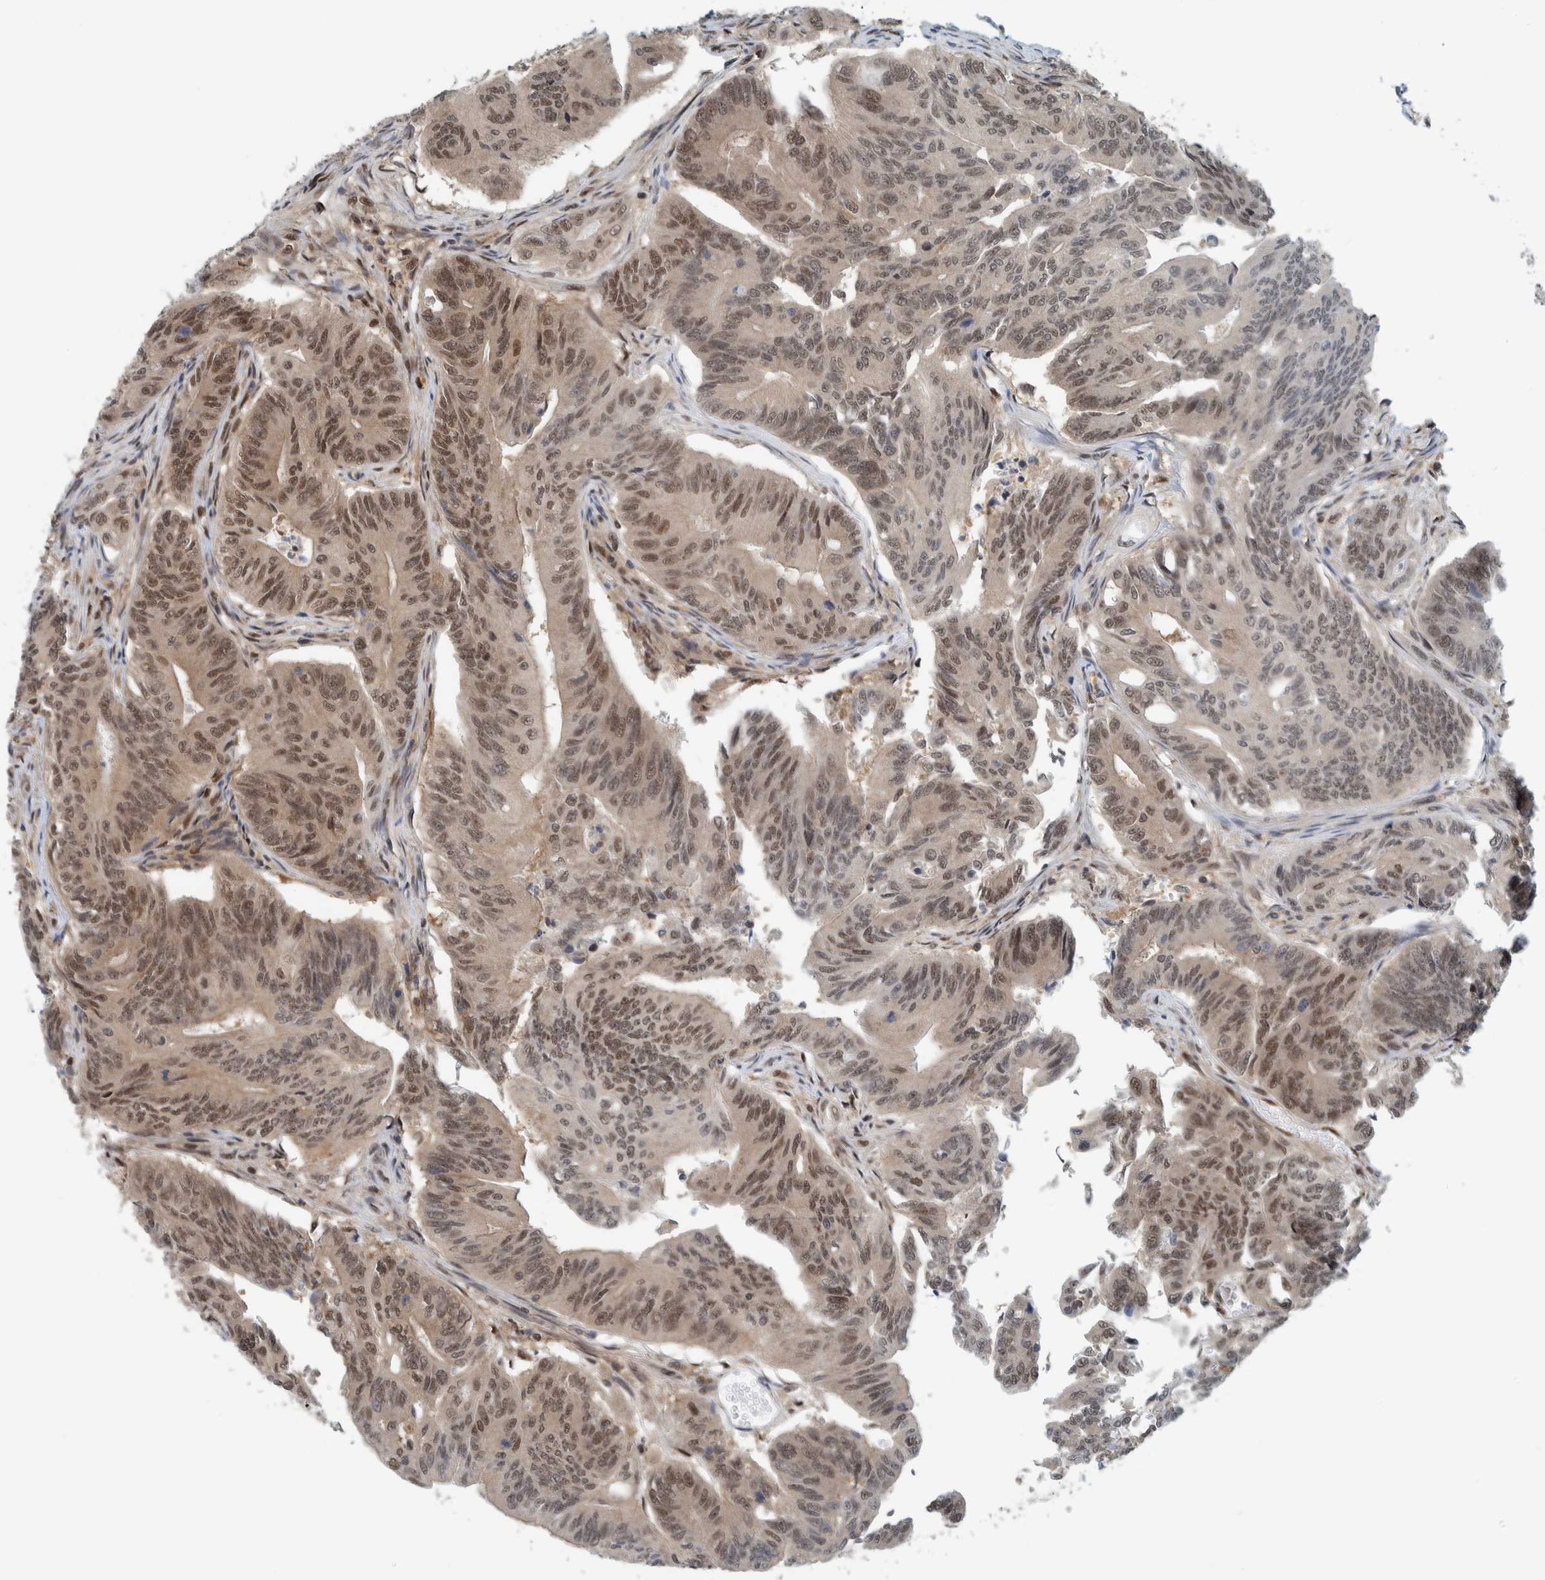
{"staining": {"intensity": "weak", "quantity": ">75%", "location": "nuclear"}, "tissue": "colorectal cancer", "cell_type": "Tumor cells", "image_type": "cancer", "snomed": [{"axis": "morphology", "description": "Adenoma, NOS"}, {"axis": "morphology", "description": "Adenocarcinoma, NOS"}, {"axis": "topography", "description": "Colon"}], "caption": "Tumor cells show low levels of weak nuclear expression in approximately >75% of cells in human colorectal adenocarcinoma. Ihc stains the protein of interest in brown and the nuclei are stained blue.", "gene": "COPS3", "patient": {"sex": "male", "age": 79}}